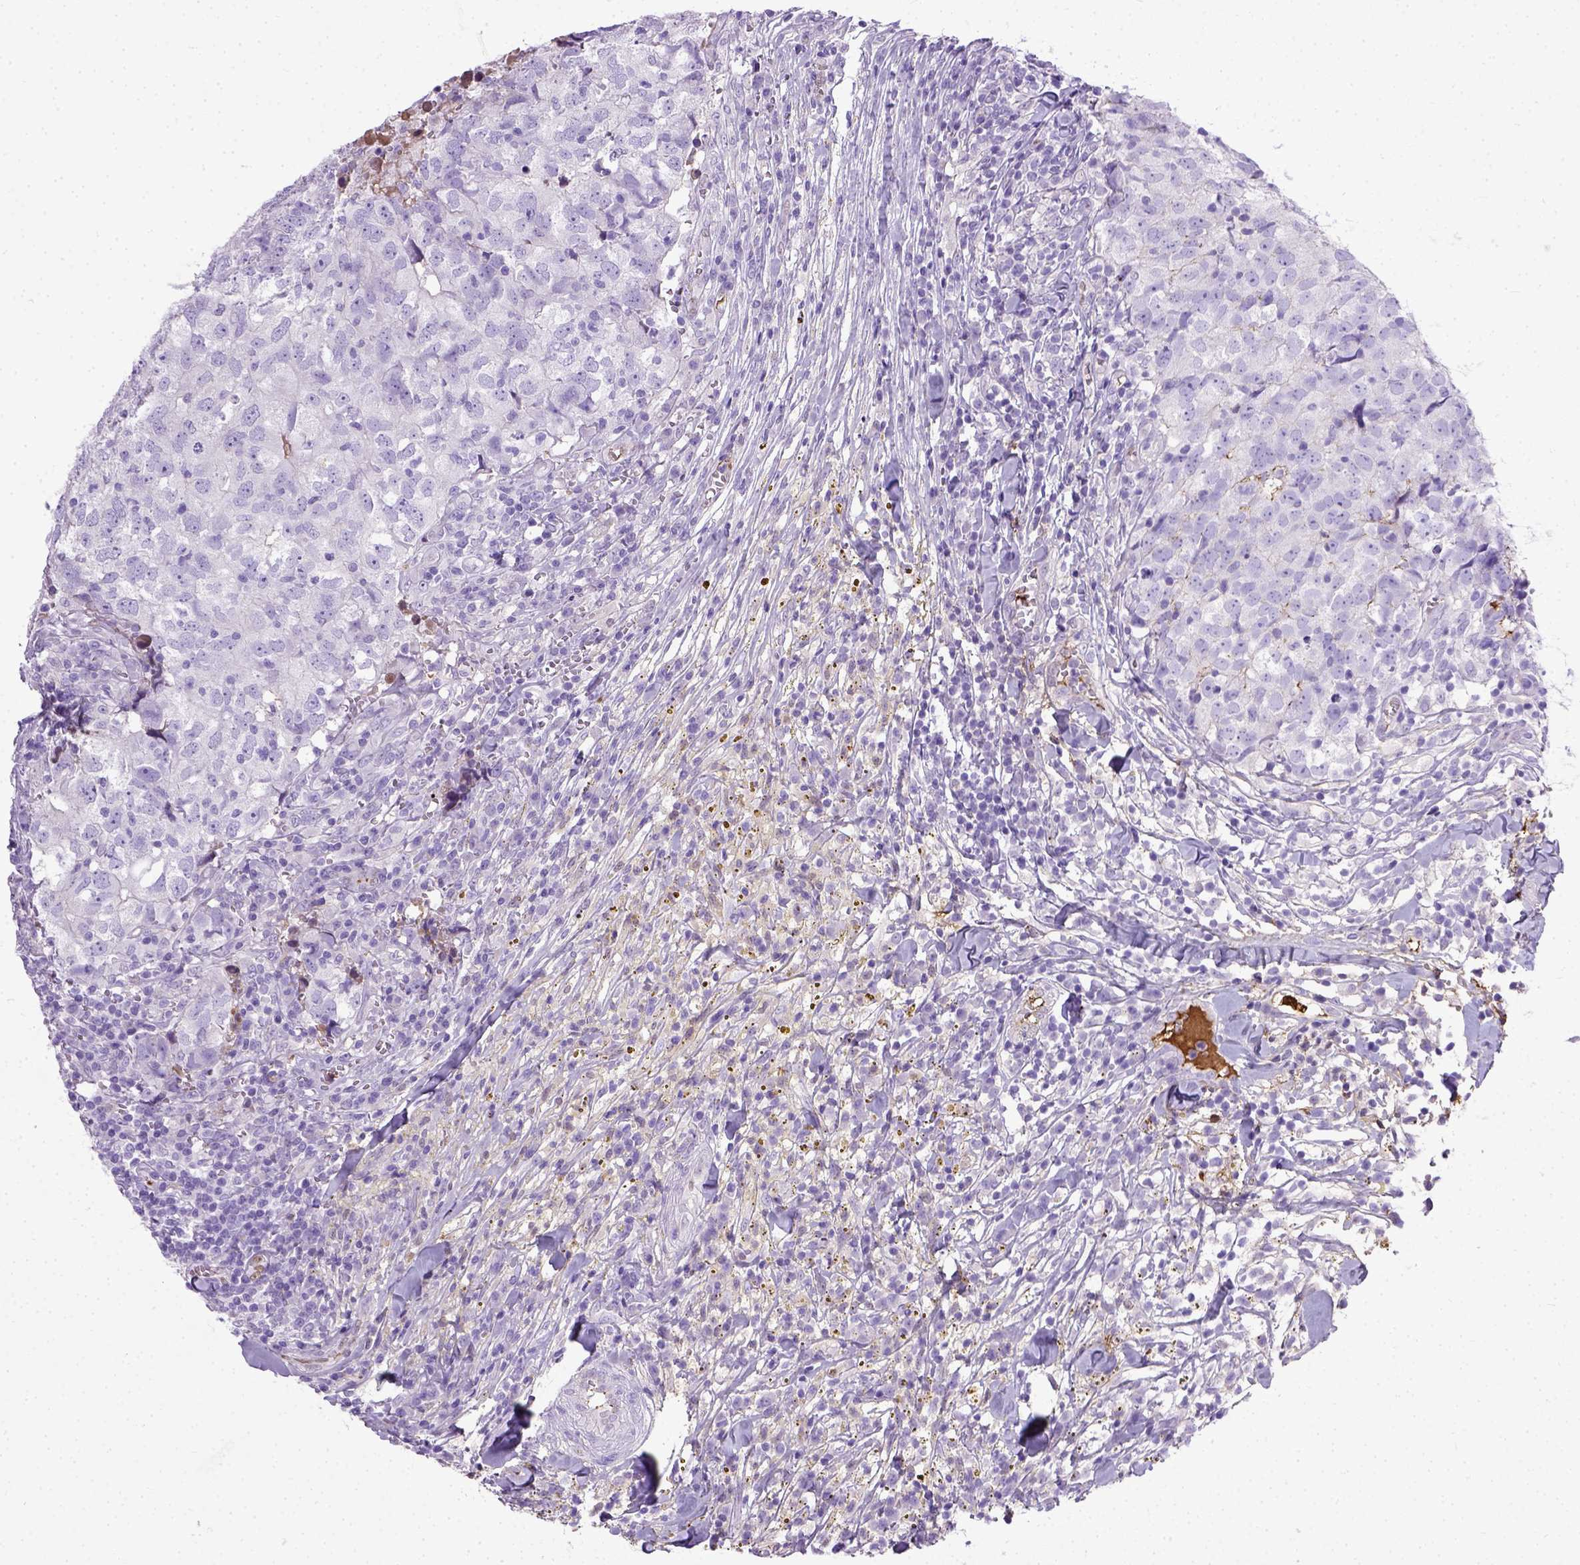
{"staining": {"intensity": "negative", "quantity": "none", "location": "none"}, "tissue": "breast cancer", "cell_type": "Tumor cells", "image_type": "cancer", "snomed": [{"axis": "morphology", "description": "Duct carcinoma"}, {"axis": "topography", "description": "Breast"}], "caption": "Tumor cells are negative for protein expression in human intraductal carcinoma (breast).", "gene": "ADAMTS8", "patient": {"sex": "female", "age": 30}}